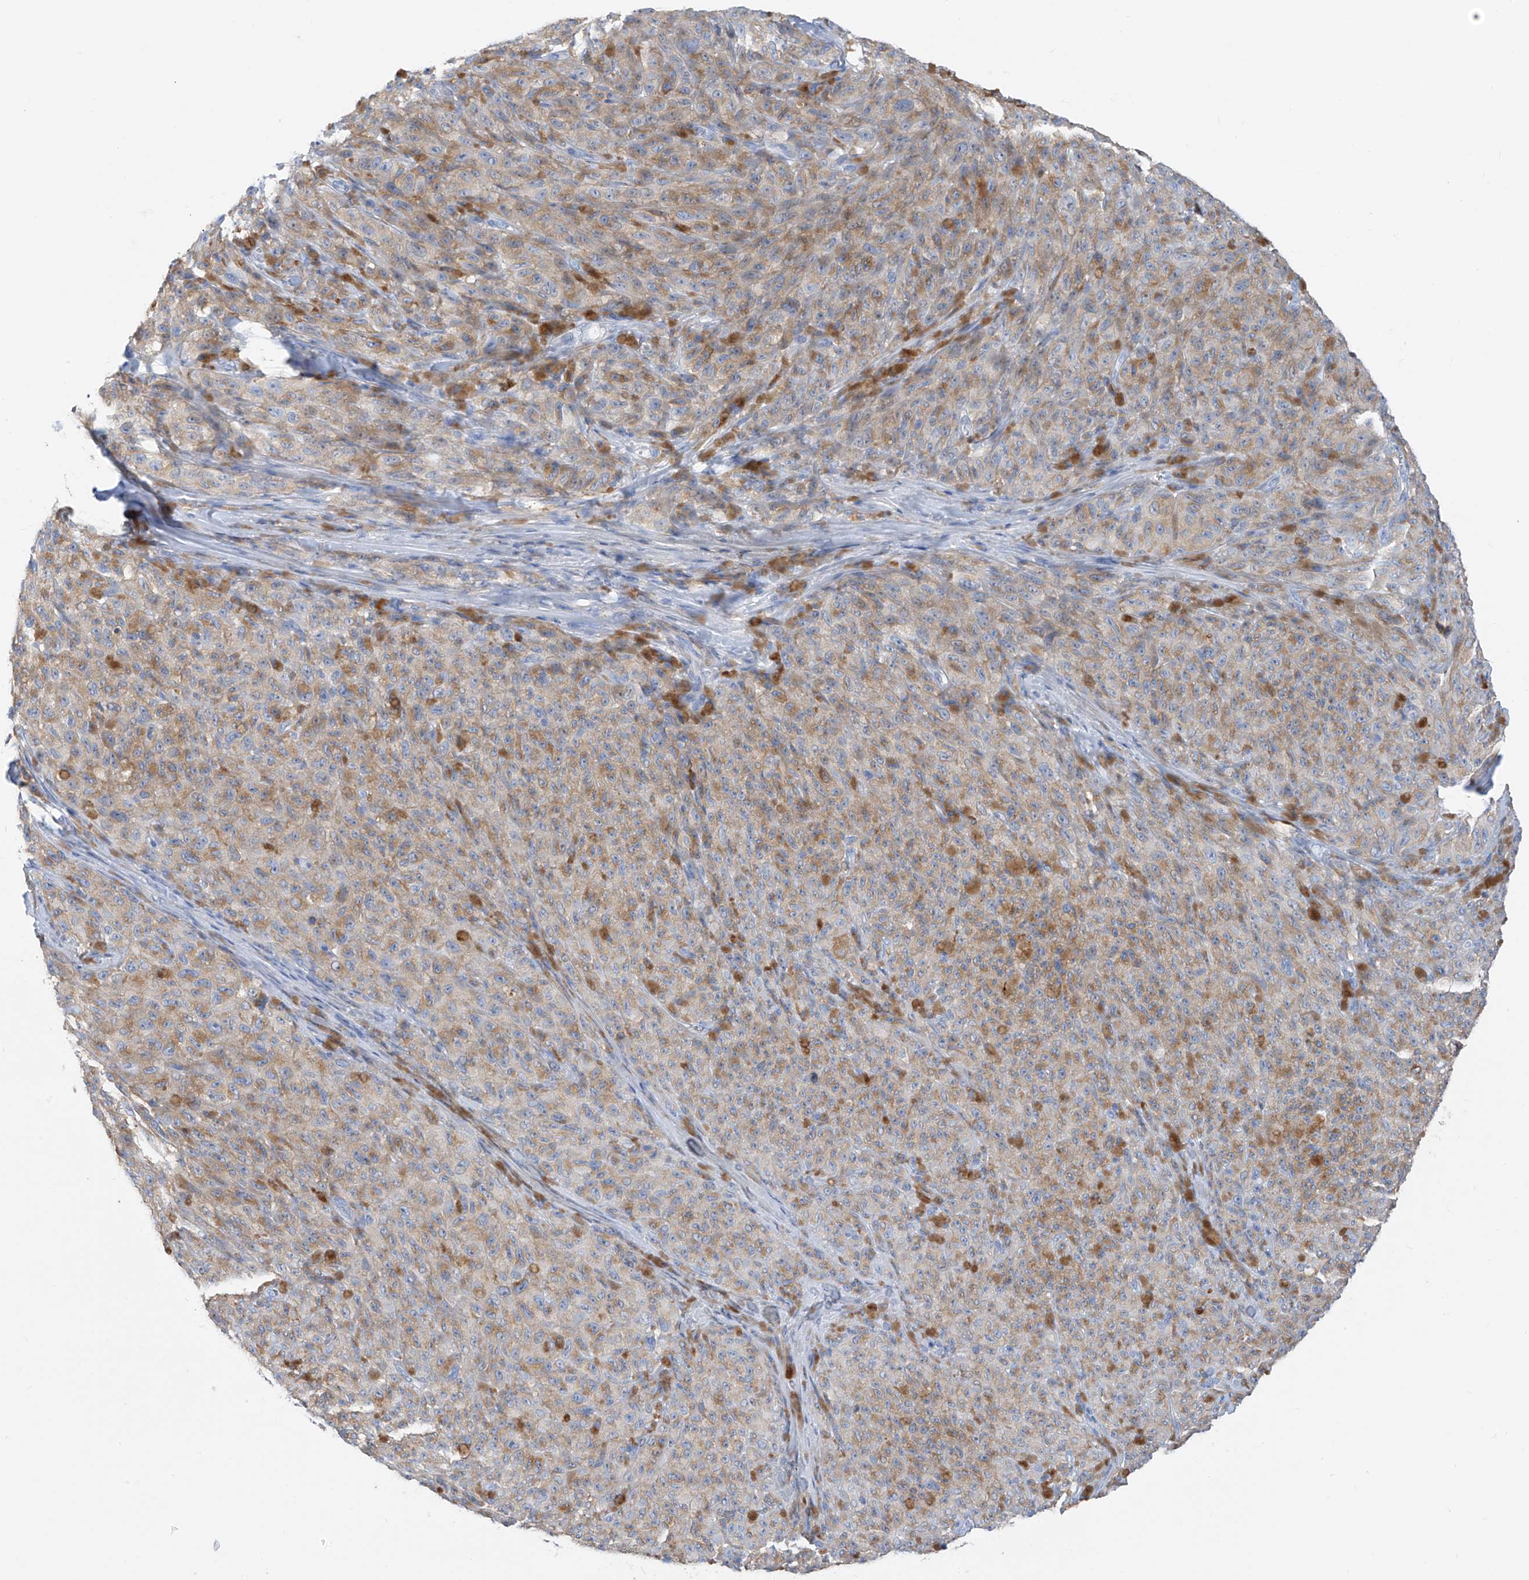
{"staining": {"intensity": "moderate", "quantity": ">75%", "location": "cytoplasmic/membranous"}, "tissue": "melanoma", "cell_type": "Tumor cells", "image_type": "cancer", "snomed": [{"axis": "morphology", "description": "Malignant melanoma, NOS"}, {"axis": "topography", "description": "Skin"}], "caption": "Moderate cytoplasmic/membranous staining is appreciated in approximately >75% of tumor cells in melanoma.", "gene": "GLMP", "patient": {"sex": "female", "age": 82}}